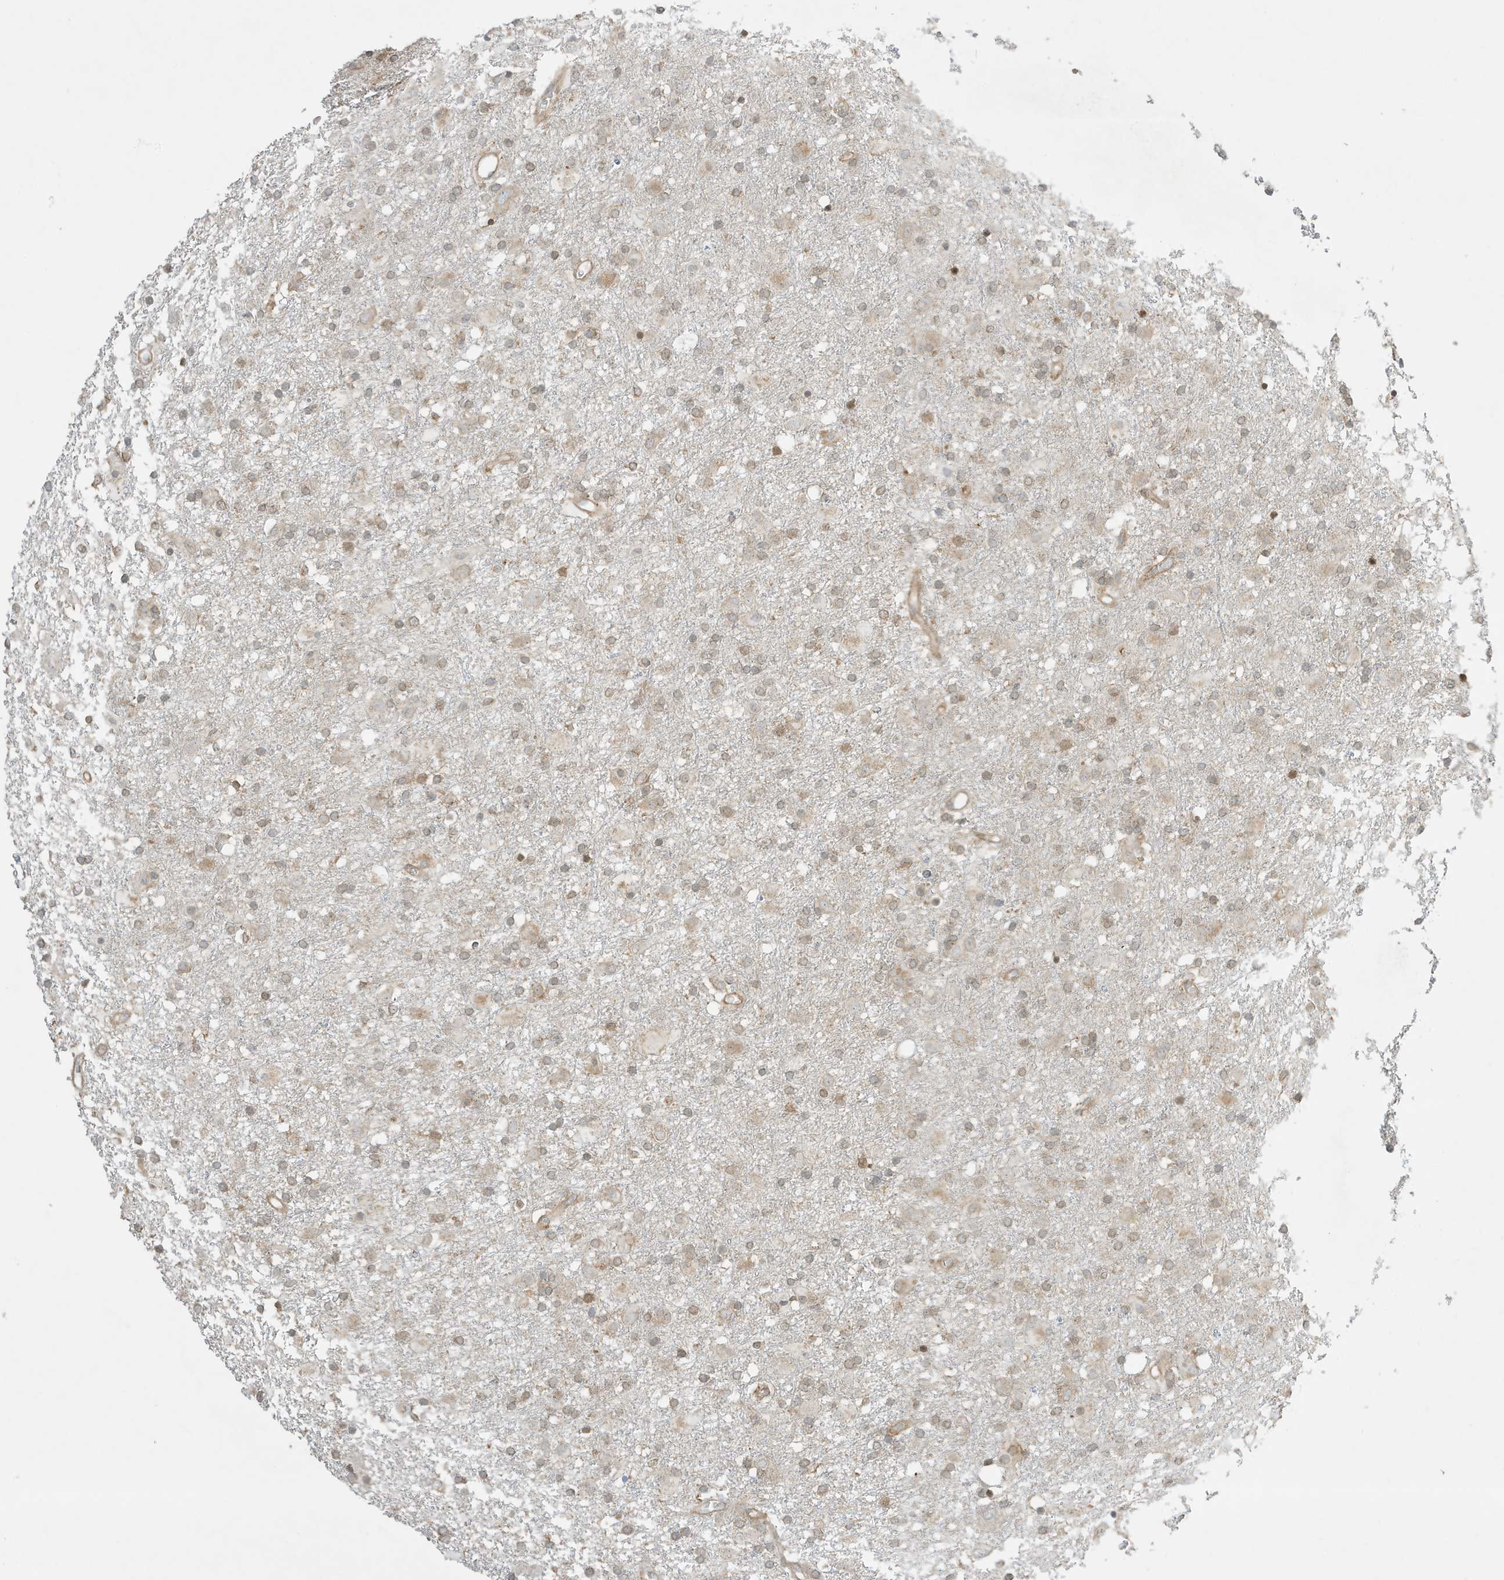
{"staining": {"intensity": "weak", "quantity": "25%-75%", "location": "cytoplasmic/membranous"}, "tissue": "glioma", "cell_type": "Tumor cells", "image_type": "cancer", "snomed": [{"axis": "morphology", "description": "Glioma, malignant, Low grade"}, {"axis": "topography", "description": "Brain"}], "caption": "There is low levels of weak cytoplasmic/membranous expression in tumor cells of malignant glioma (low-grade), as demonstrated by immunohistochemical staining (brown color).", "gene": "SCARF2", "patient": {"sex": "male", "age": 65}}